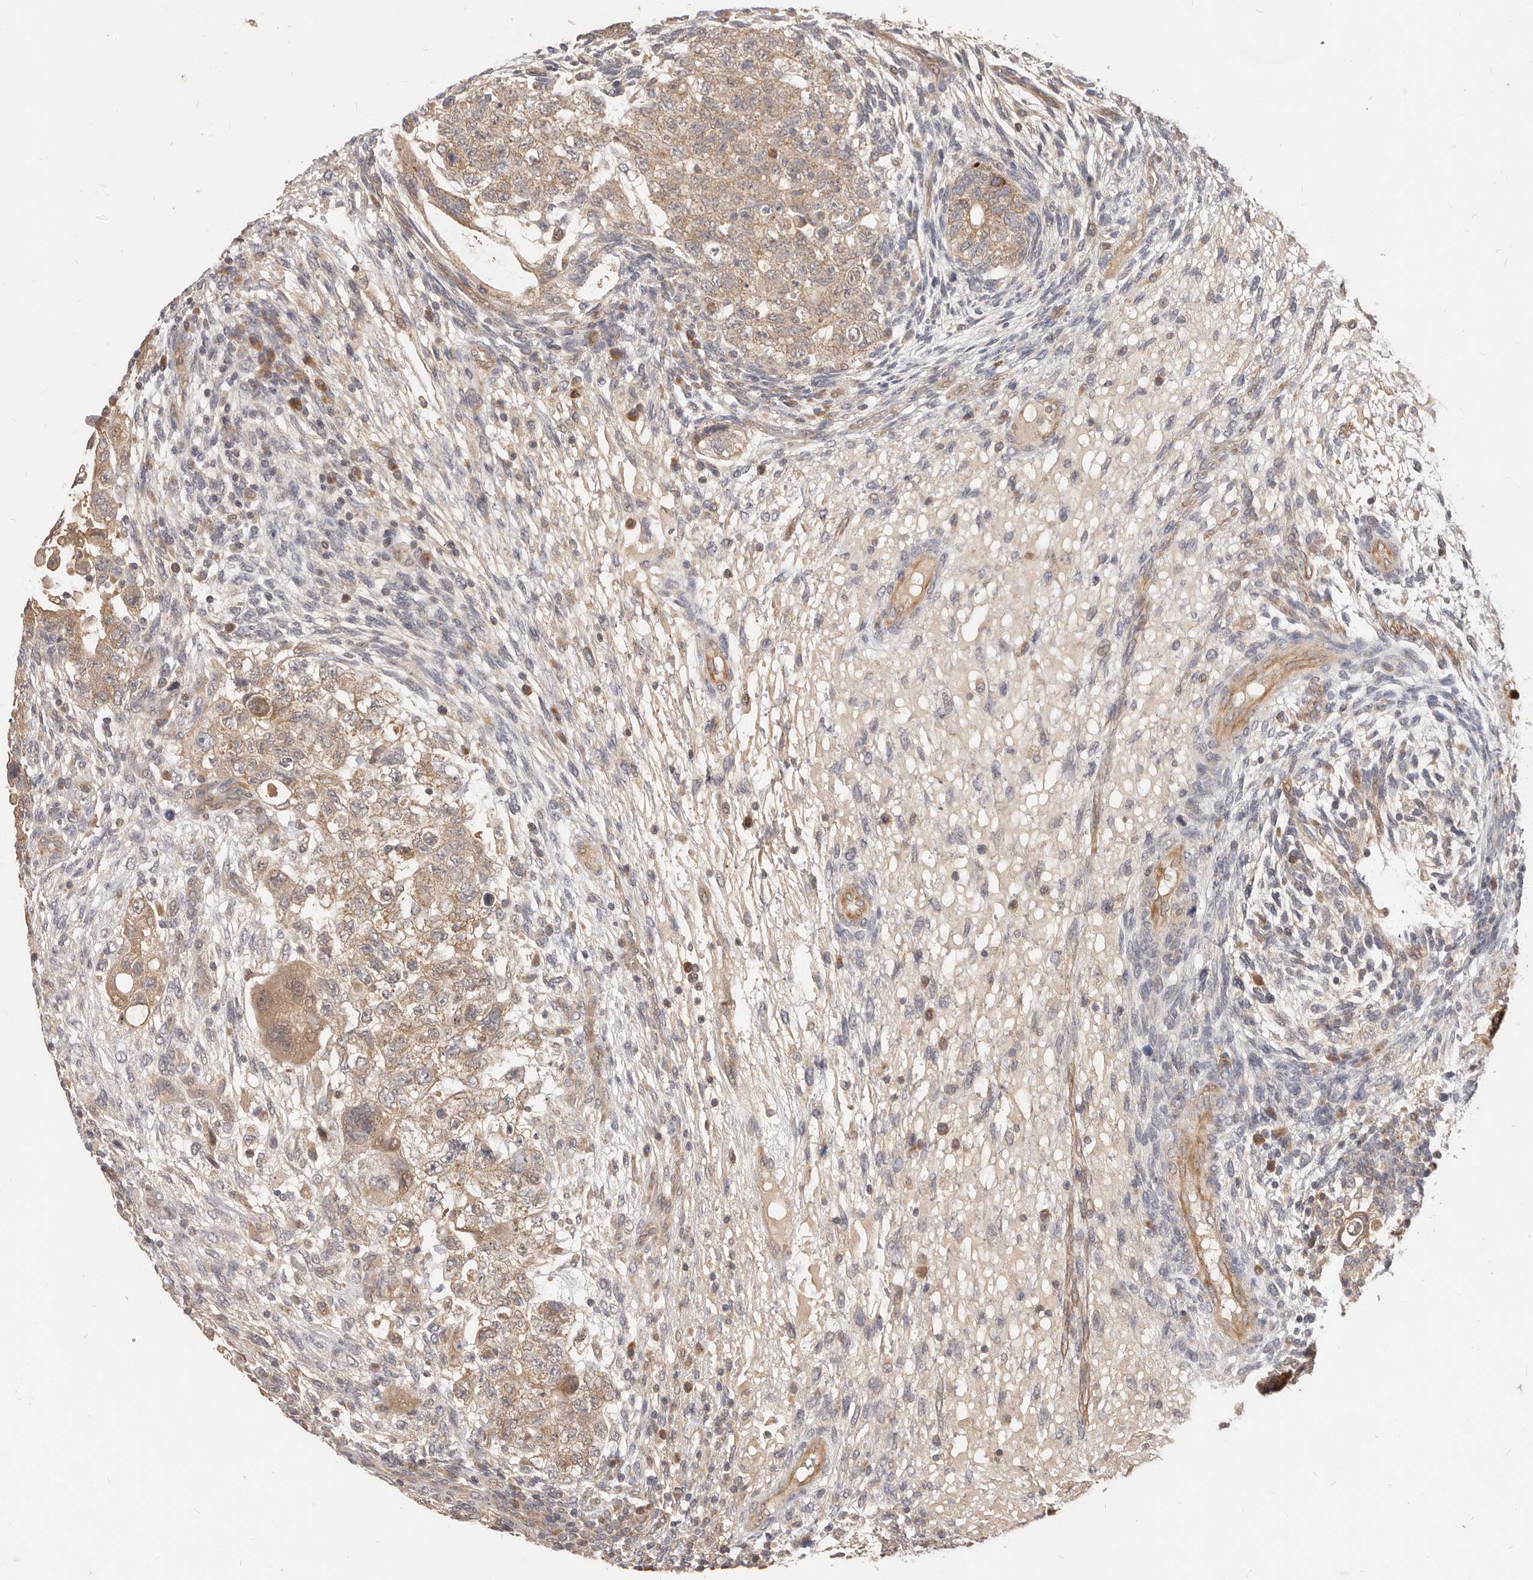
{"staining": {"intensity": "moderate", "quantity": ">75%", "location": "cytoplasmic/membranous"}, "tissue": "testis cancer", "cell_type": "Tumor cells", "image_type": "cancer", "snomed": [{"axis": "morphology", "description": "Carcinoma, Embryonal, NOS"}, {"axis": "topography", "description": "Testis"}], "caption": "Moderate cytoplasmic/membranous staining is identified in about >75% of tumor cells in testis embryonal carcinoma. The protein is shown in brown color, while the nuclei are stained blue.", "gene": "MTFR2", "patient": {"sex": "male", "age": 36}}